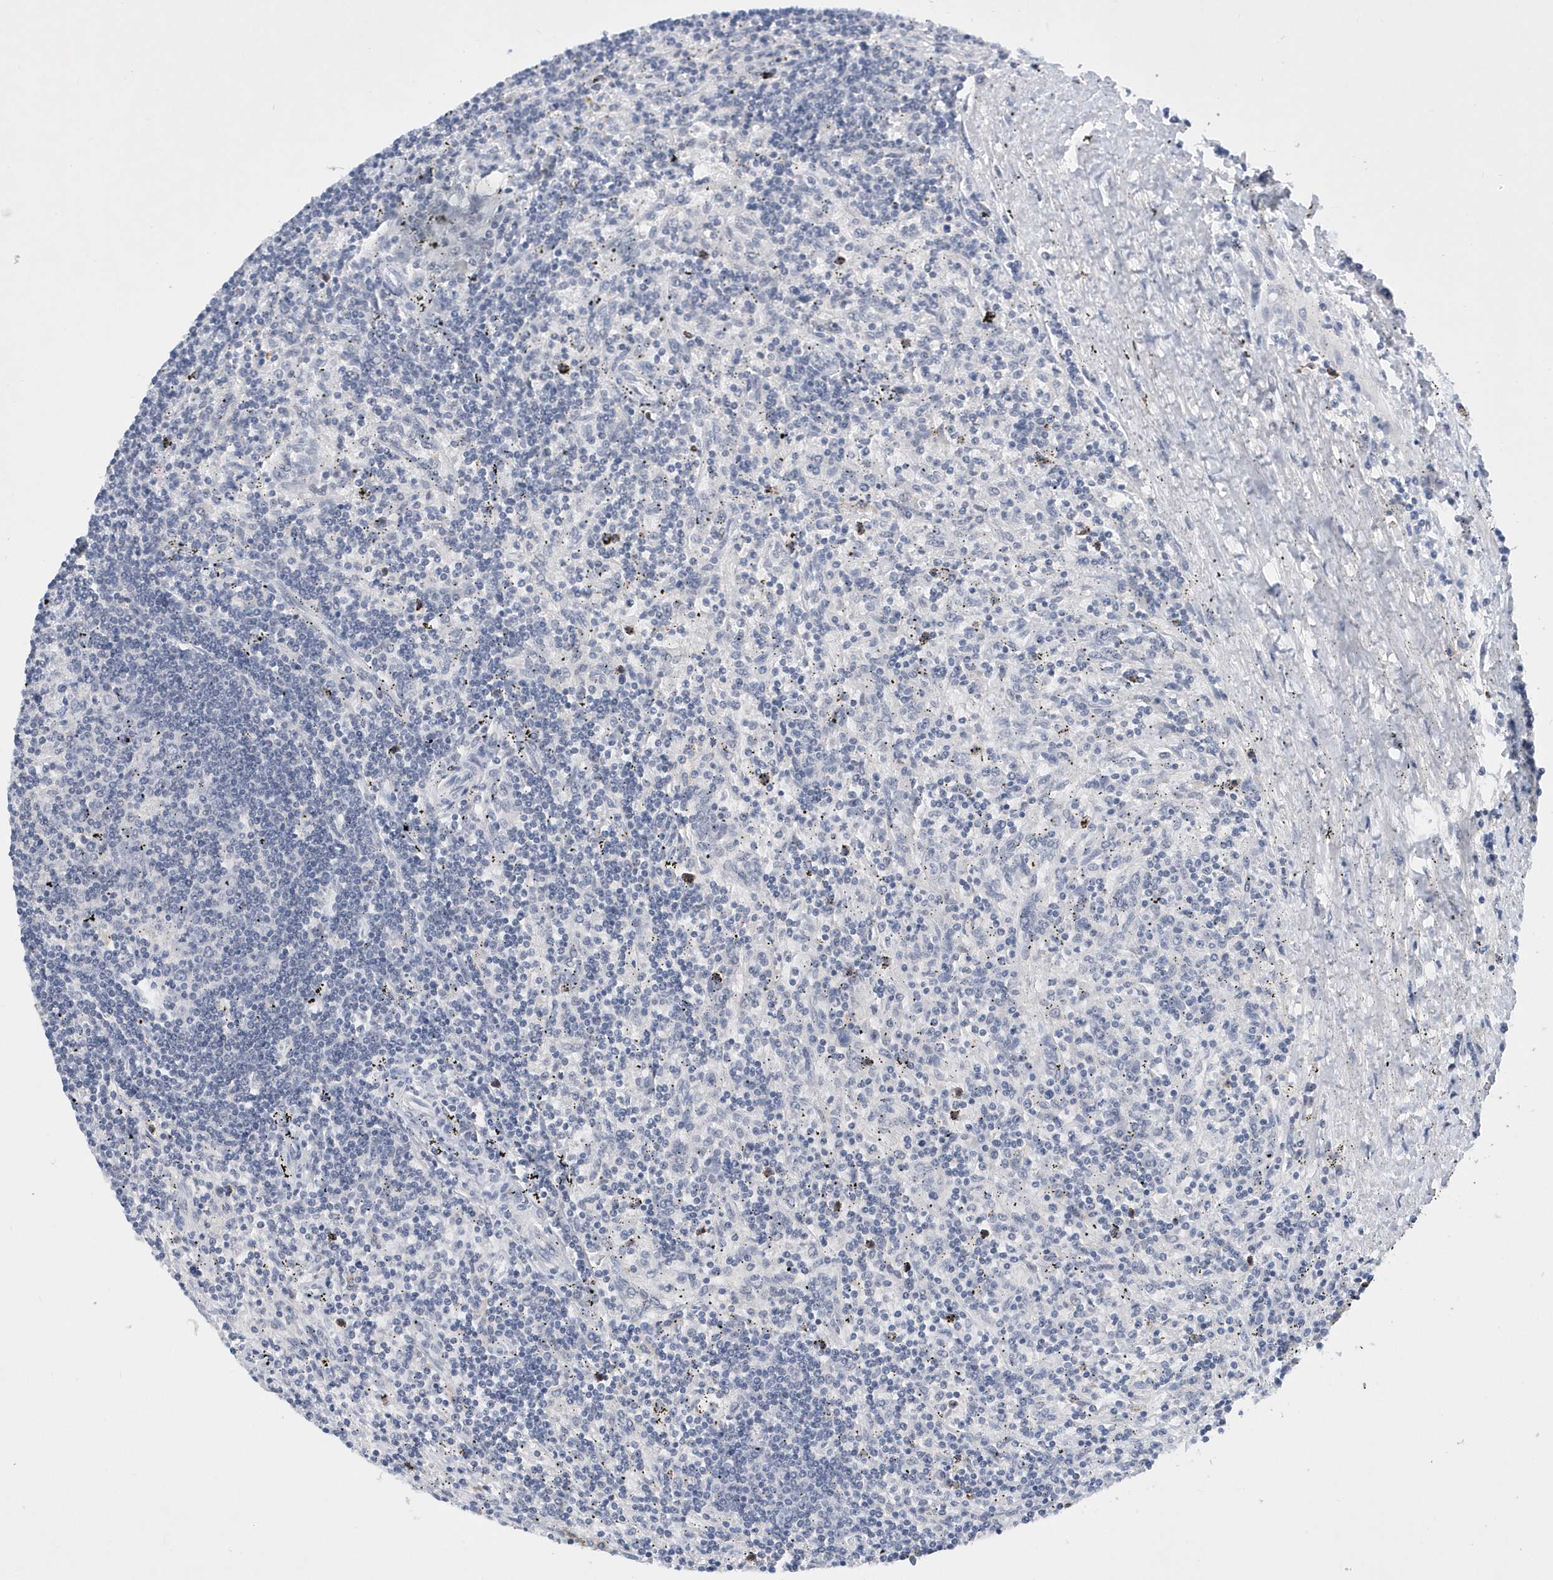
{"staining": {"intensity": "negative", "quantity": "none", "location": "none"}, "tissue": "lymphoma", "cell_type": "Tumor cells", "image_type": "cancer", "snomed": [{"axis": "morphology", "description": "Malignant lymphoma, non-Hodgkin's type, Low grade"}, {"axis": "topography", "description": "Spleen"}], "caption": "Immunohistochemistry of human lymphoma reveals no staining in tumor cells. (Immunohistochemistry (ihc), brightfield microscopy, high magnification).", "gene": "SRGAP3", "patient": {"sex": "male", "age": 76}}